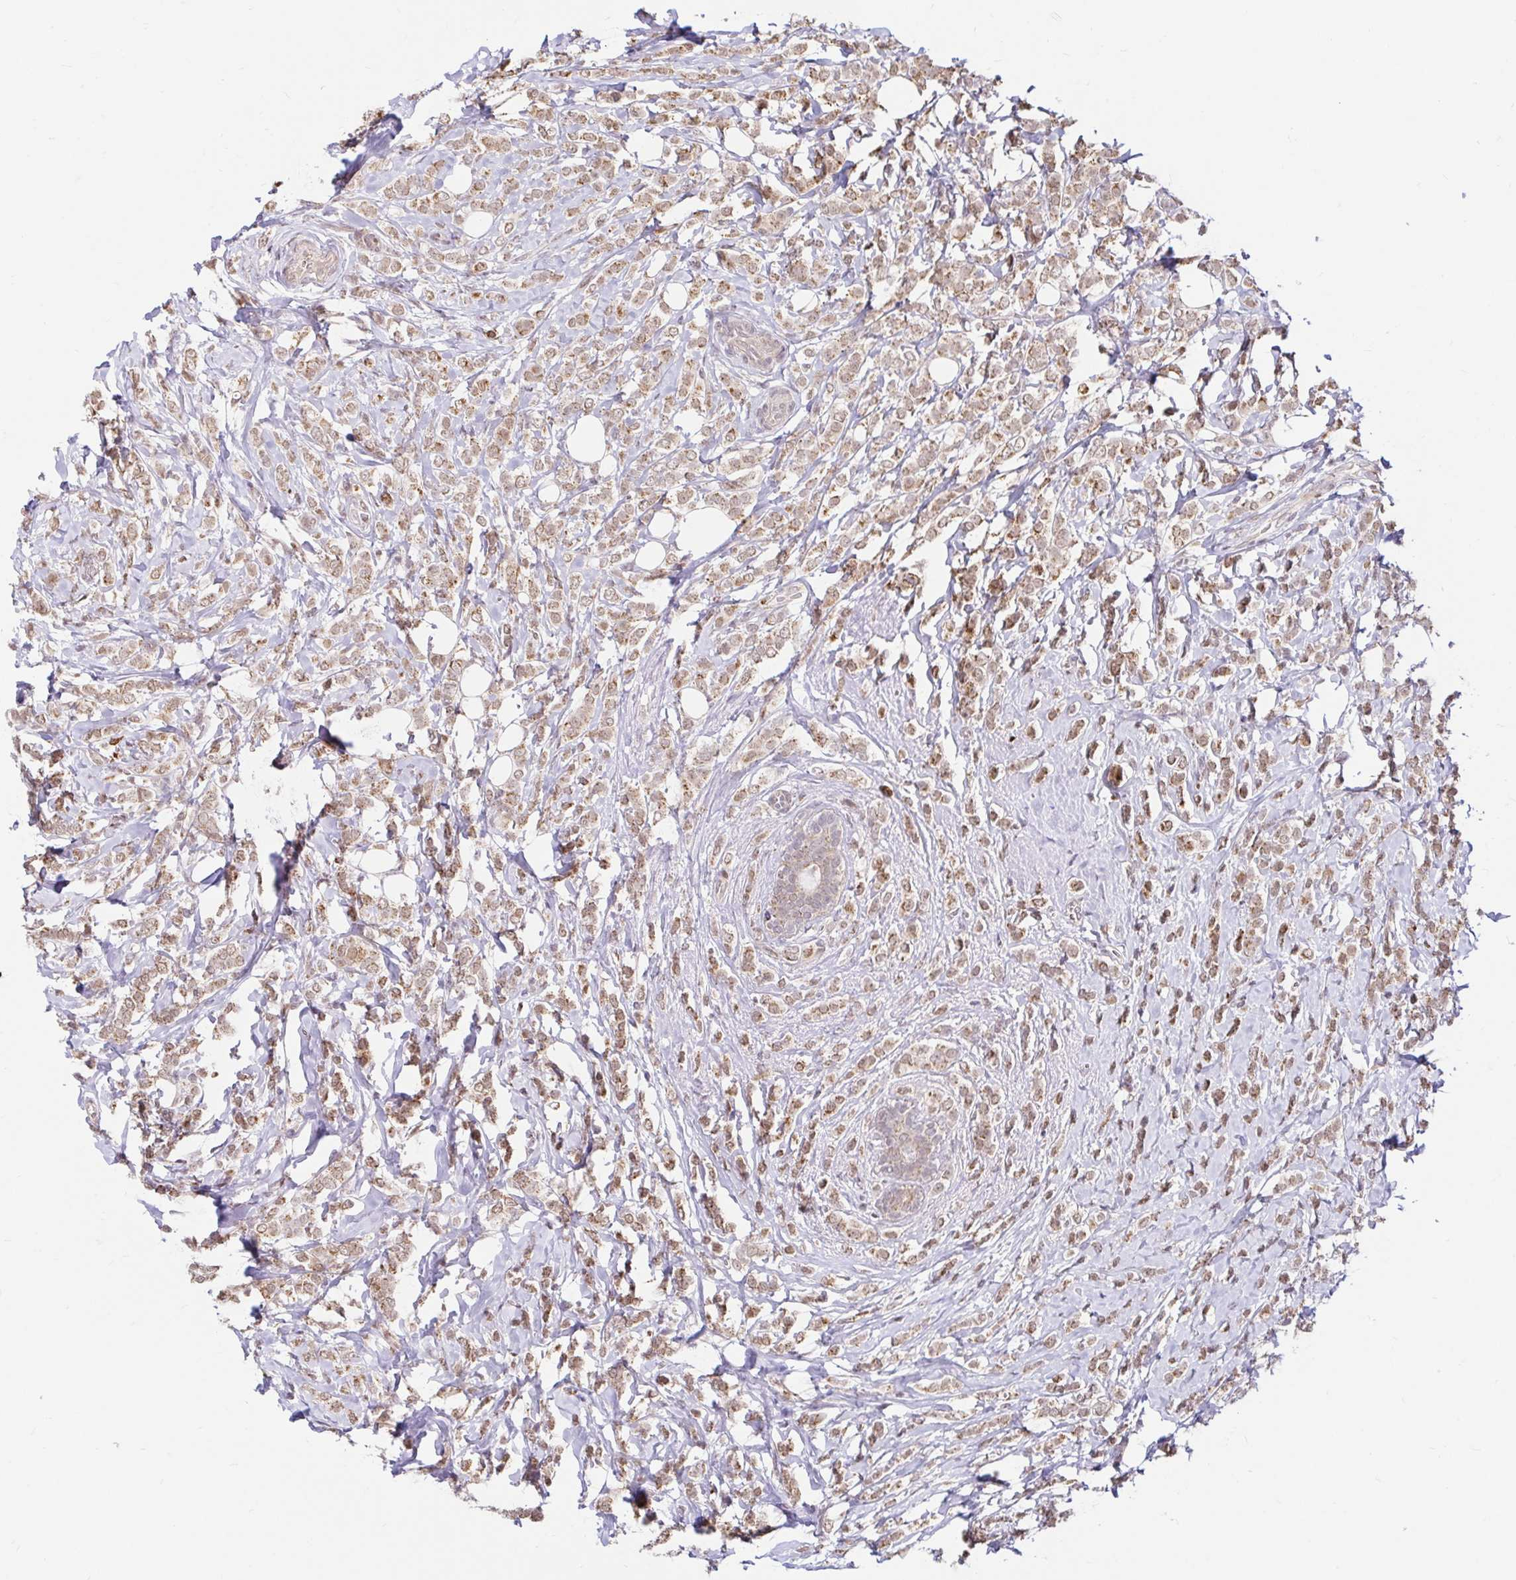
{"staining": {"intensity": "moderate", "quantity": ">75%", "location": "cytoplasmic/membranous"}, "tissue": "breast cancer", "cell_type": "Tumor cells", "image_type": "cancer", "snomed": [{"axis": "morphology", "description": "Lobular carcinoma"}, {"axis": "topography", "description": "Breast"}], "caption": "Immunohistochemical staining of breast cancer exhibits medium levels of moderate cytoplasmic/membranous positivity in about >75% of tumor cells. (IHC, brightfield microscopy, high magnification).", "gene": "TIMM50", "patient": {"sex": "female", "age": 49}}